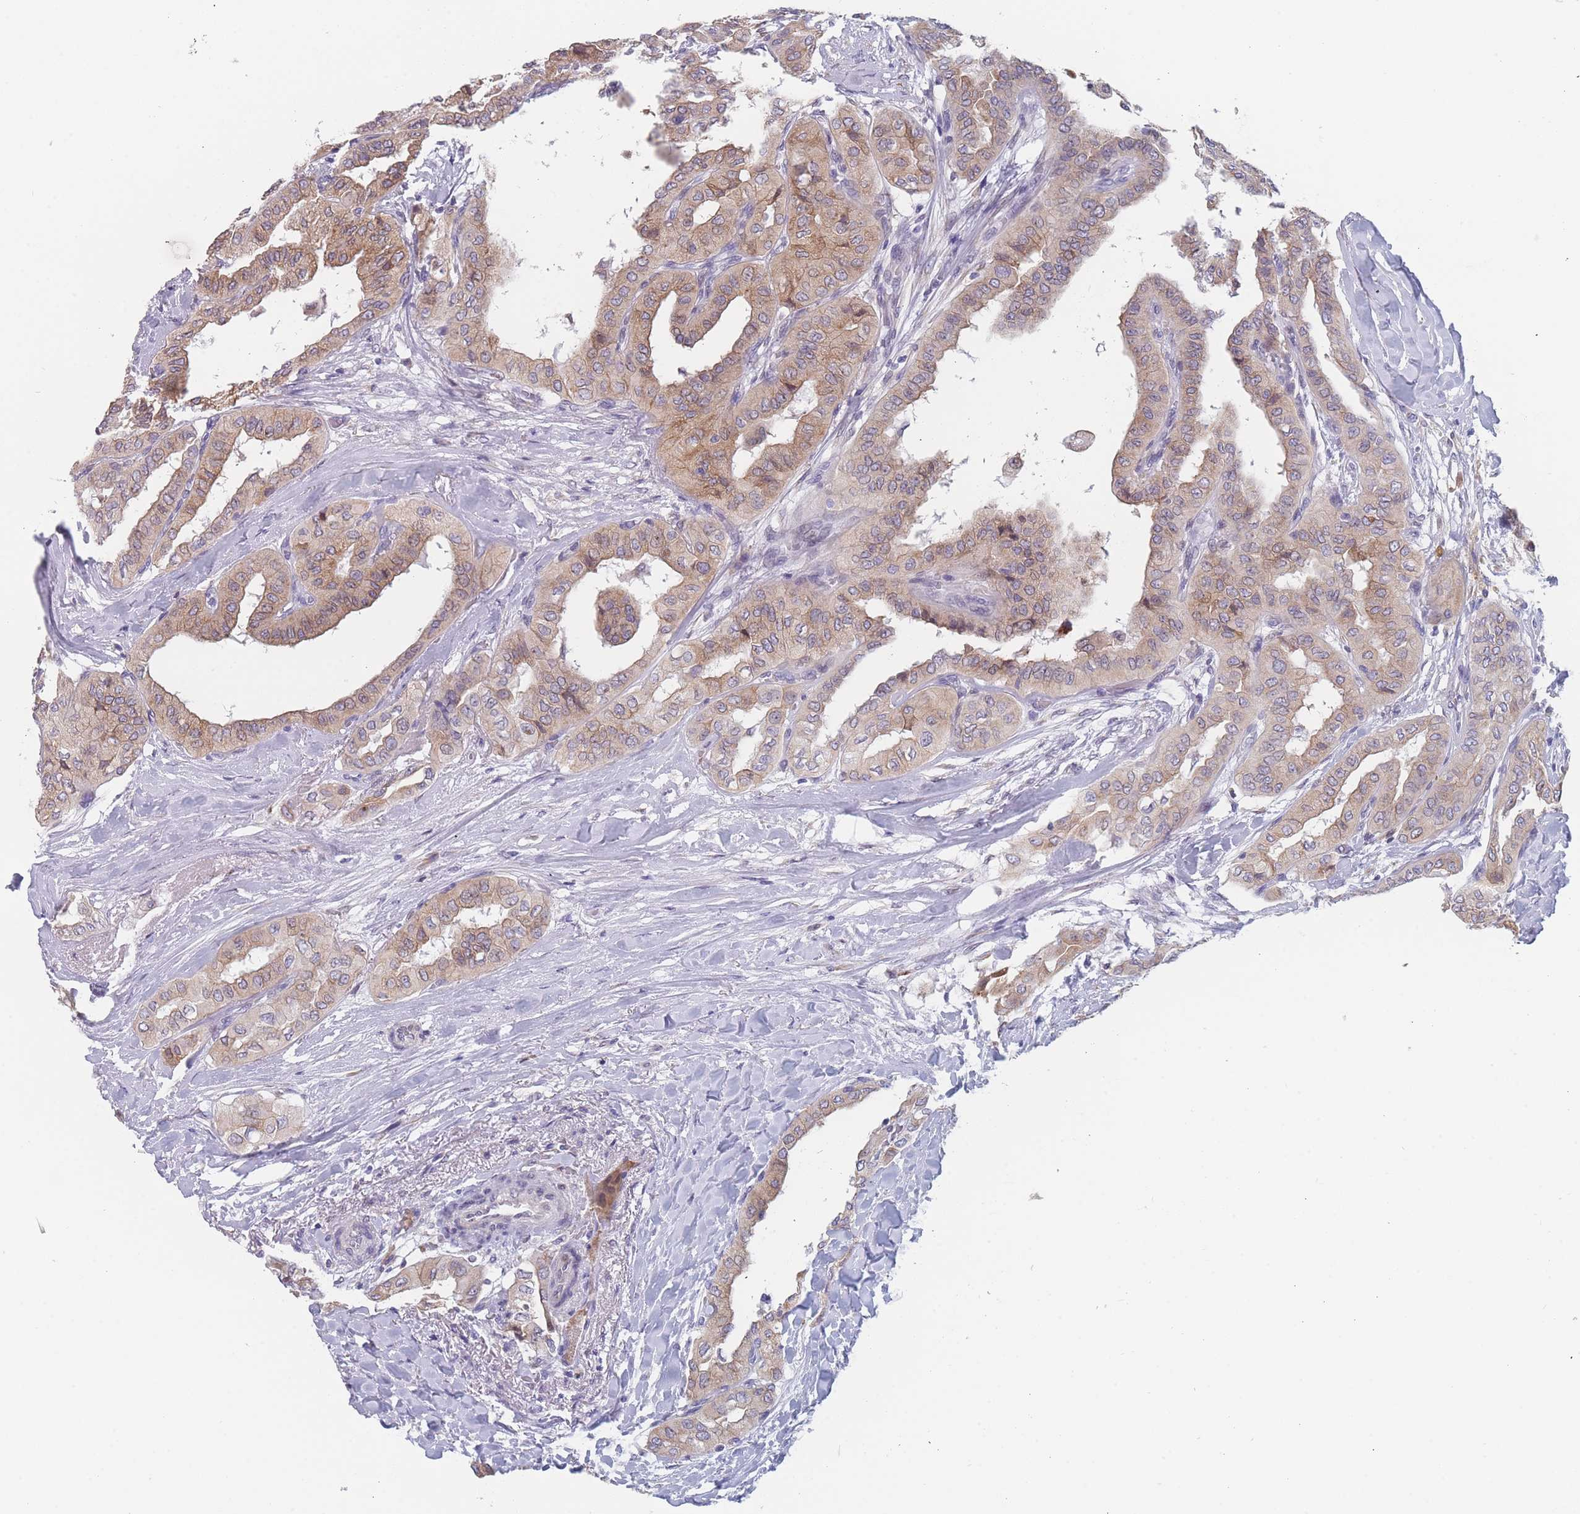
{"staining": {"intensity": "moderate", "quantity": "25%-75%", "location": "cytoplasmic/membranous"}, "tissue": "thyroid cancer", "cell_type": "Tumor cells", "image_type": "cancer", "snomed": [{"axis": "morphology", "description": "Papillary adenocarcinoma, NOS"}, {"axis": "topography", "description": "Thyroid gland"}], "caption": "Protein analysis of thyroid cancer (papillary adenocarcinoma) tissue displays moderate cytoplasmic/membranous expression in approximately 25%-75% of tumor cells.", "gene": "TMED10", "patient": {"sex": "female", "age": 59}}